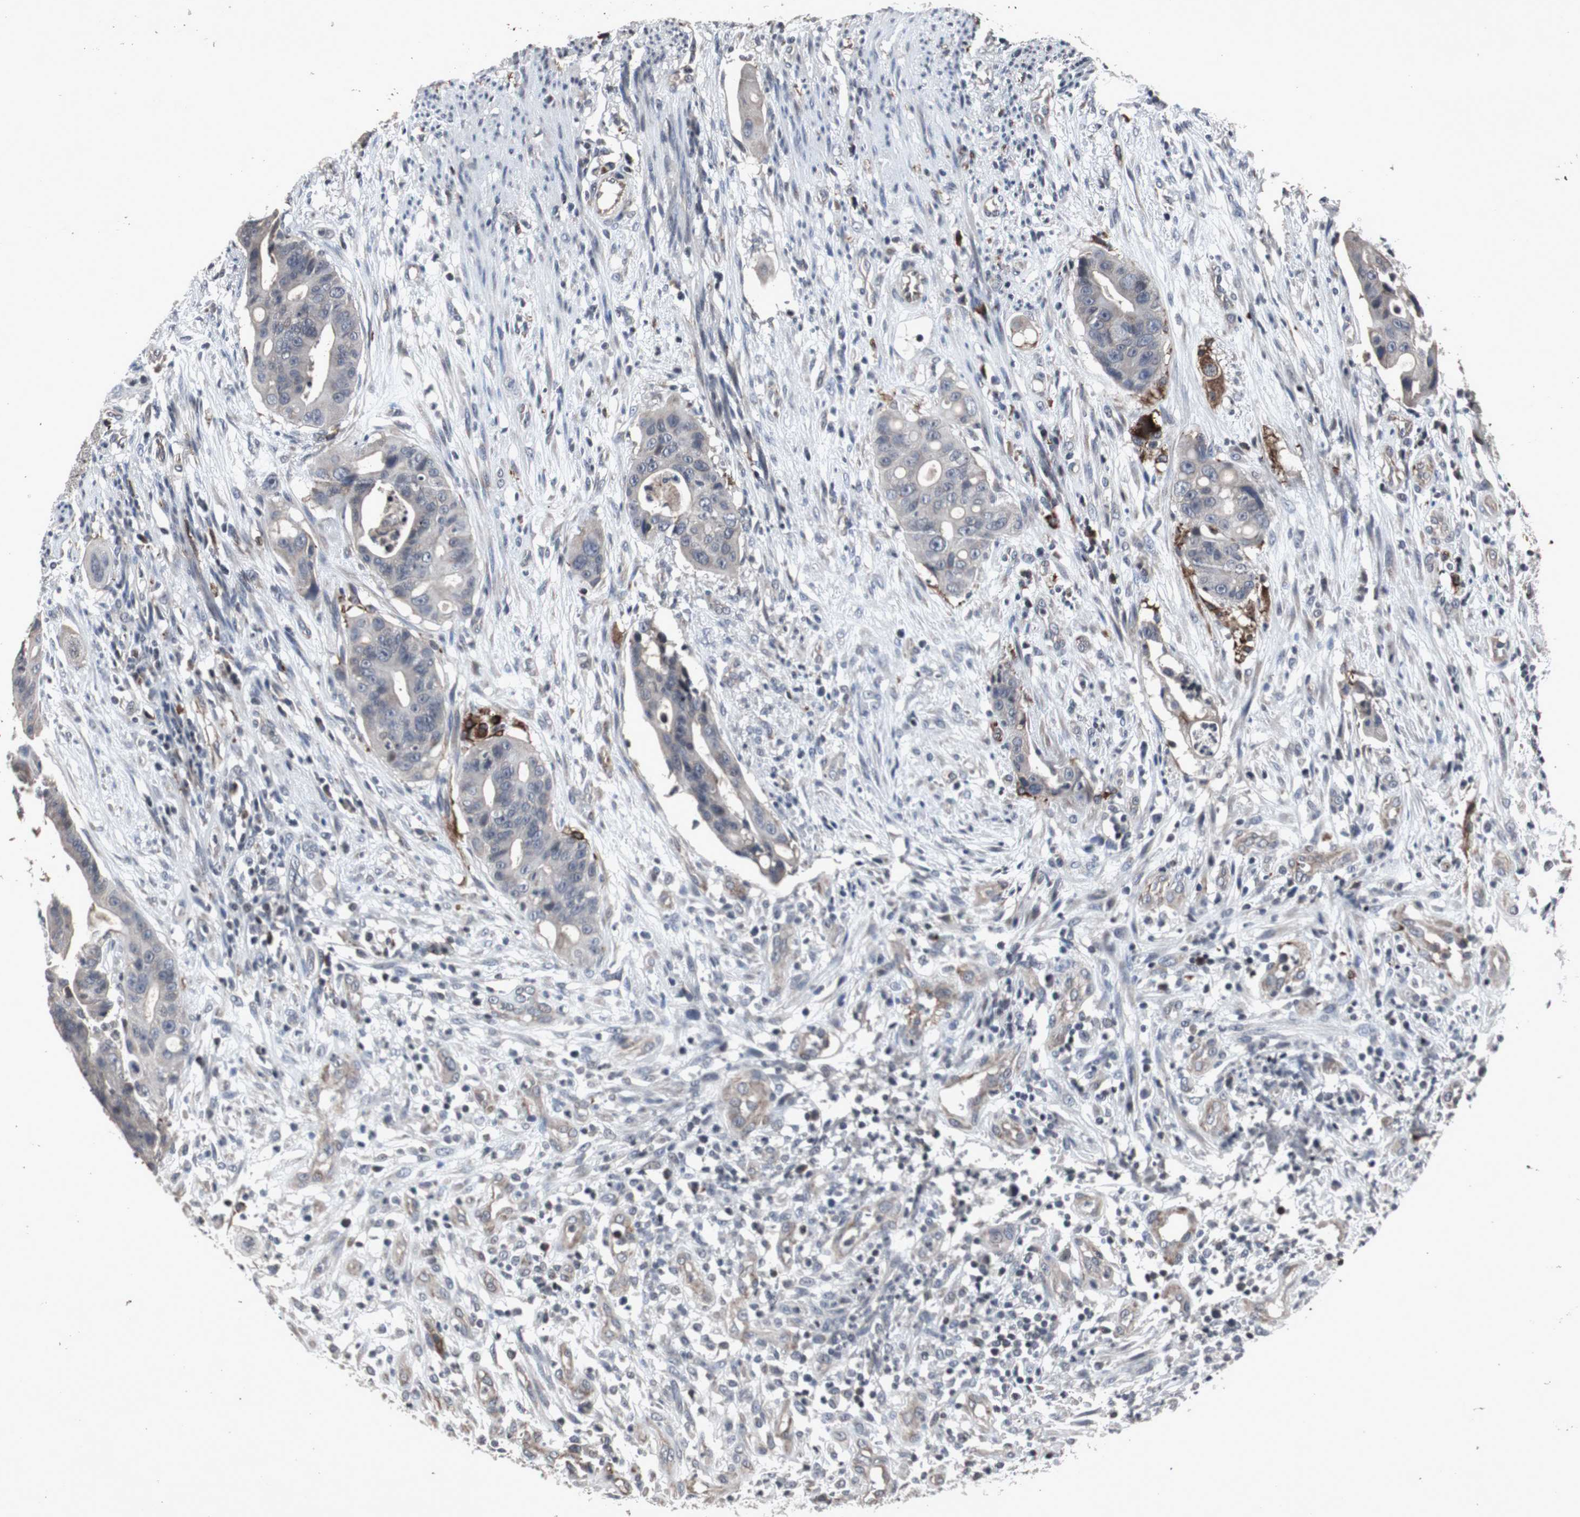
{"staining": {"intensity": "negative", "quantity": "none", "location": "none"}, "tissue": "colorectal cancer", "cell_type": "Tumor cells", "image_type": "cancer", "snomed": [{"axis": "morphology", "description": "Adenocarcinoma, NOS"}, {"axis": "topography", "description": "Colon"}], "caption": "This image is of colorectal cancer stained with immunohistochemistry (IHC) to label a protein in brown with the nuclei are counter-stained blue. There is no expression in tumor cells. The staining is performed using DAB brown chromogen with nuclei counter-stained in using hematoxylin.", "gene": "CRADD", "patient": {"sex": "female", "age": 57}}